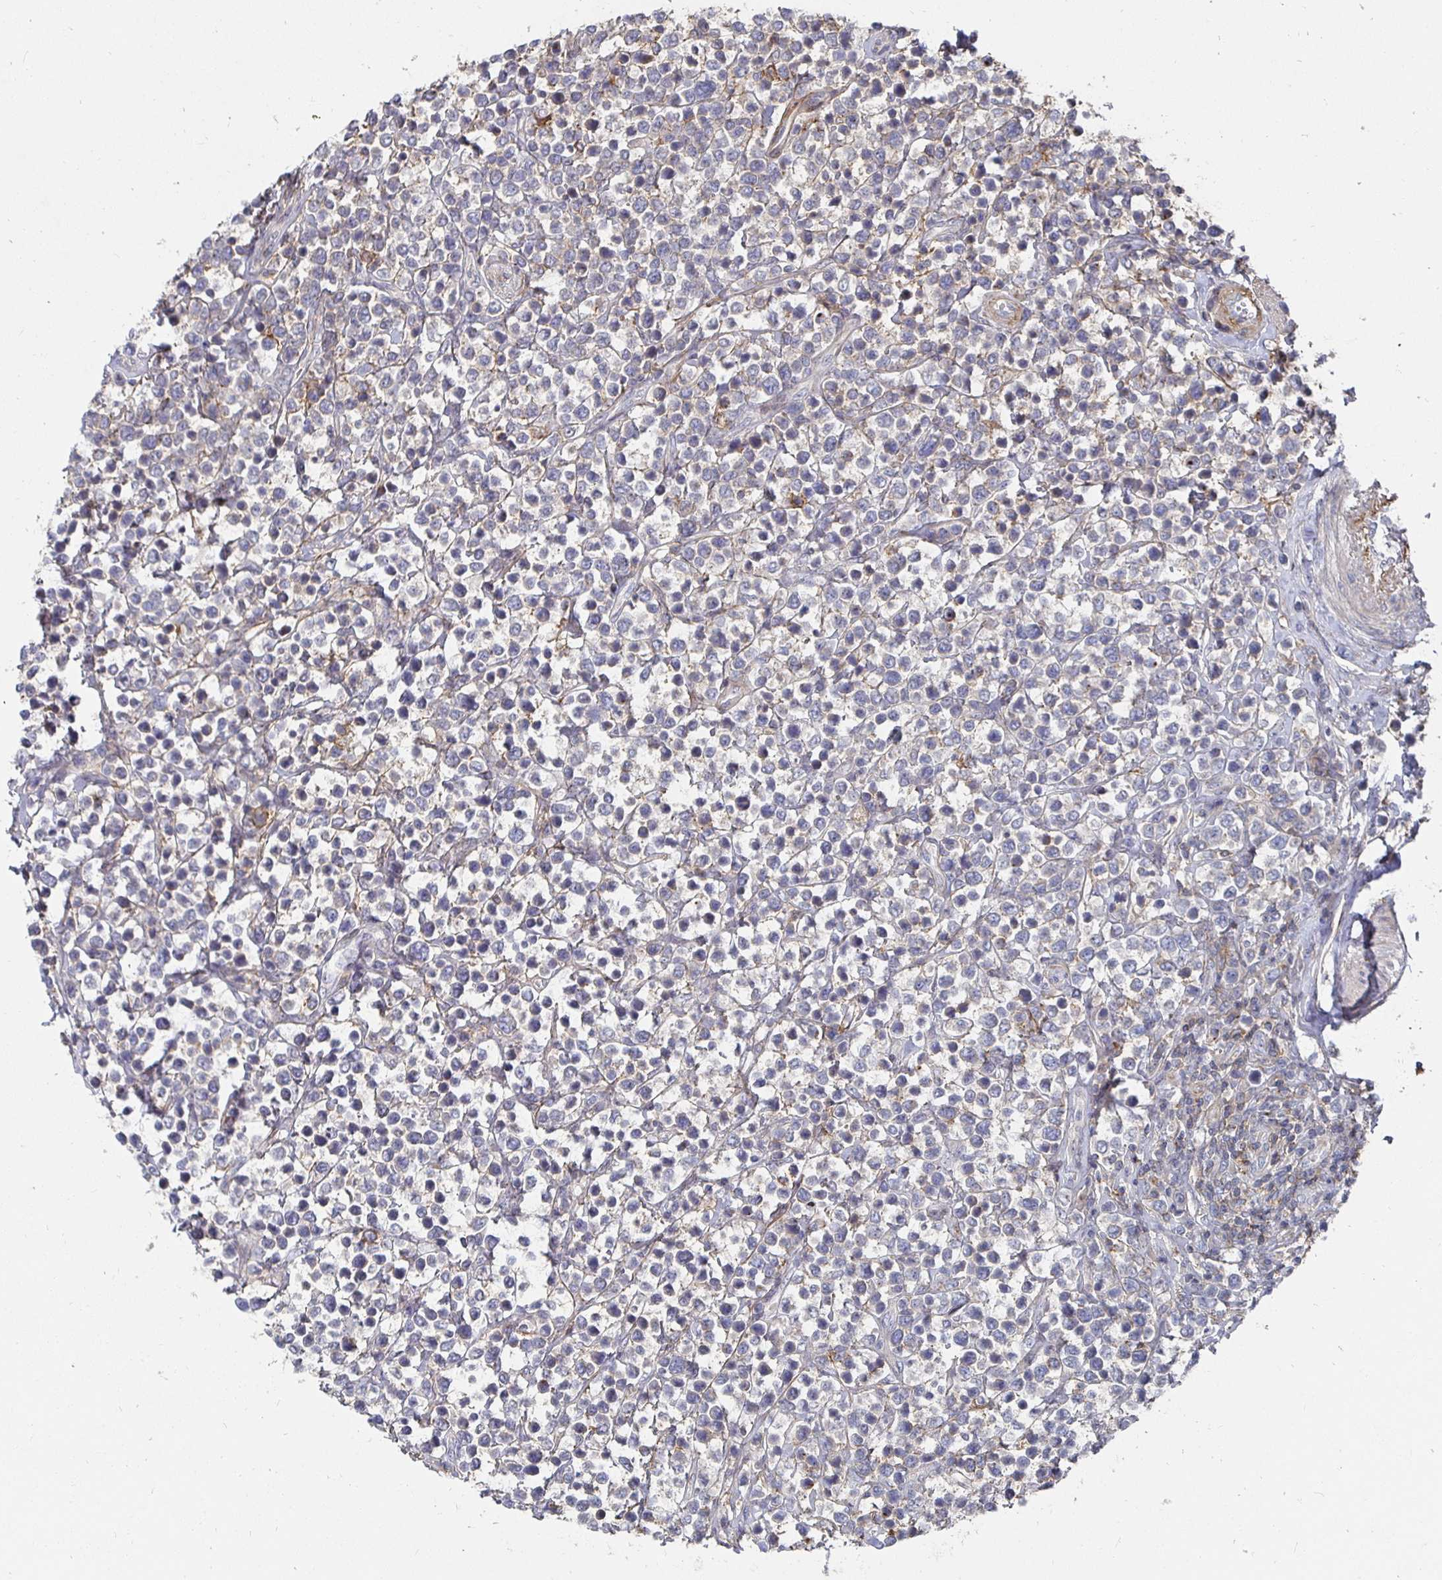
{"staining": {"intensity": "weak", "quantity": "25%-75%", "location": "cytoplasmic/membranous"}, "tissue": "lymphoma", "cell_type": "Tumor cells", "image_type": "cancer", "snomed": [{"axis": "morphology", "description": "Malignant lymphoma, non-Hodgkin's type, High grade"}, {"axis": "topography", "description": "Soft tissue"}], "caption": "A high-resolution image shows IHC staining of high-grade malignant lymphoma, non-Hodgkin's type, which reveals weak cytoplasmic/membranous expression in approximately 25%-75% of tumor cells.", "gene": "GJA4", "patient": {"sex": "female", "age": 56}}